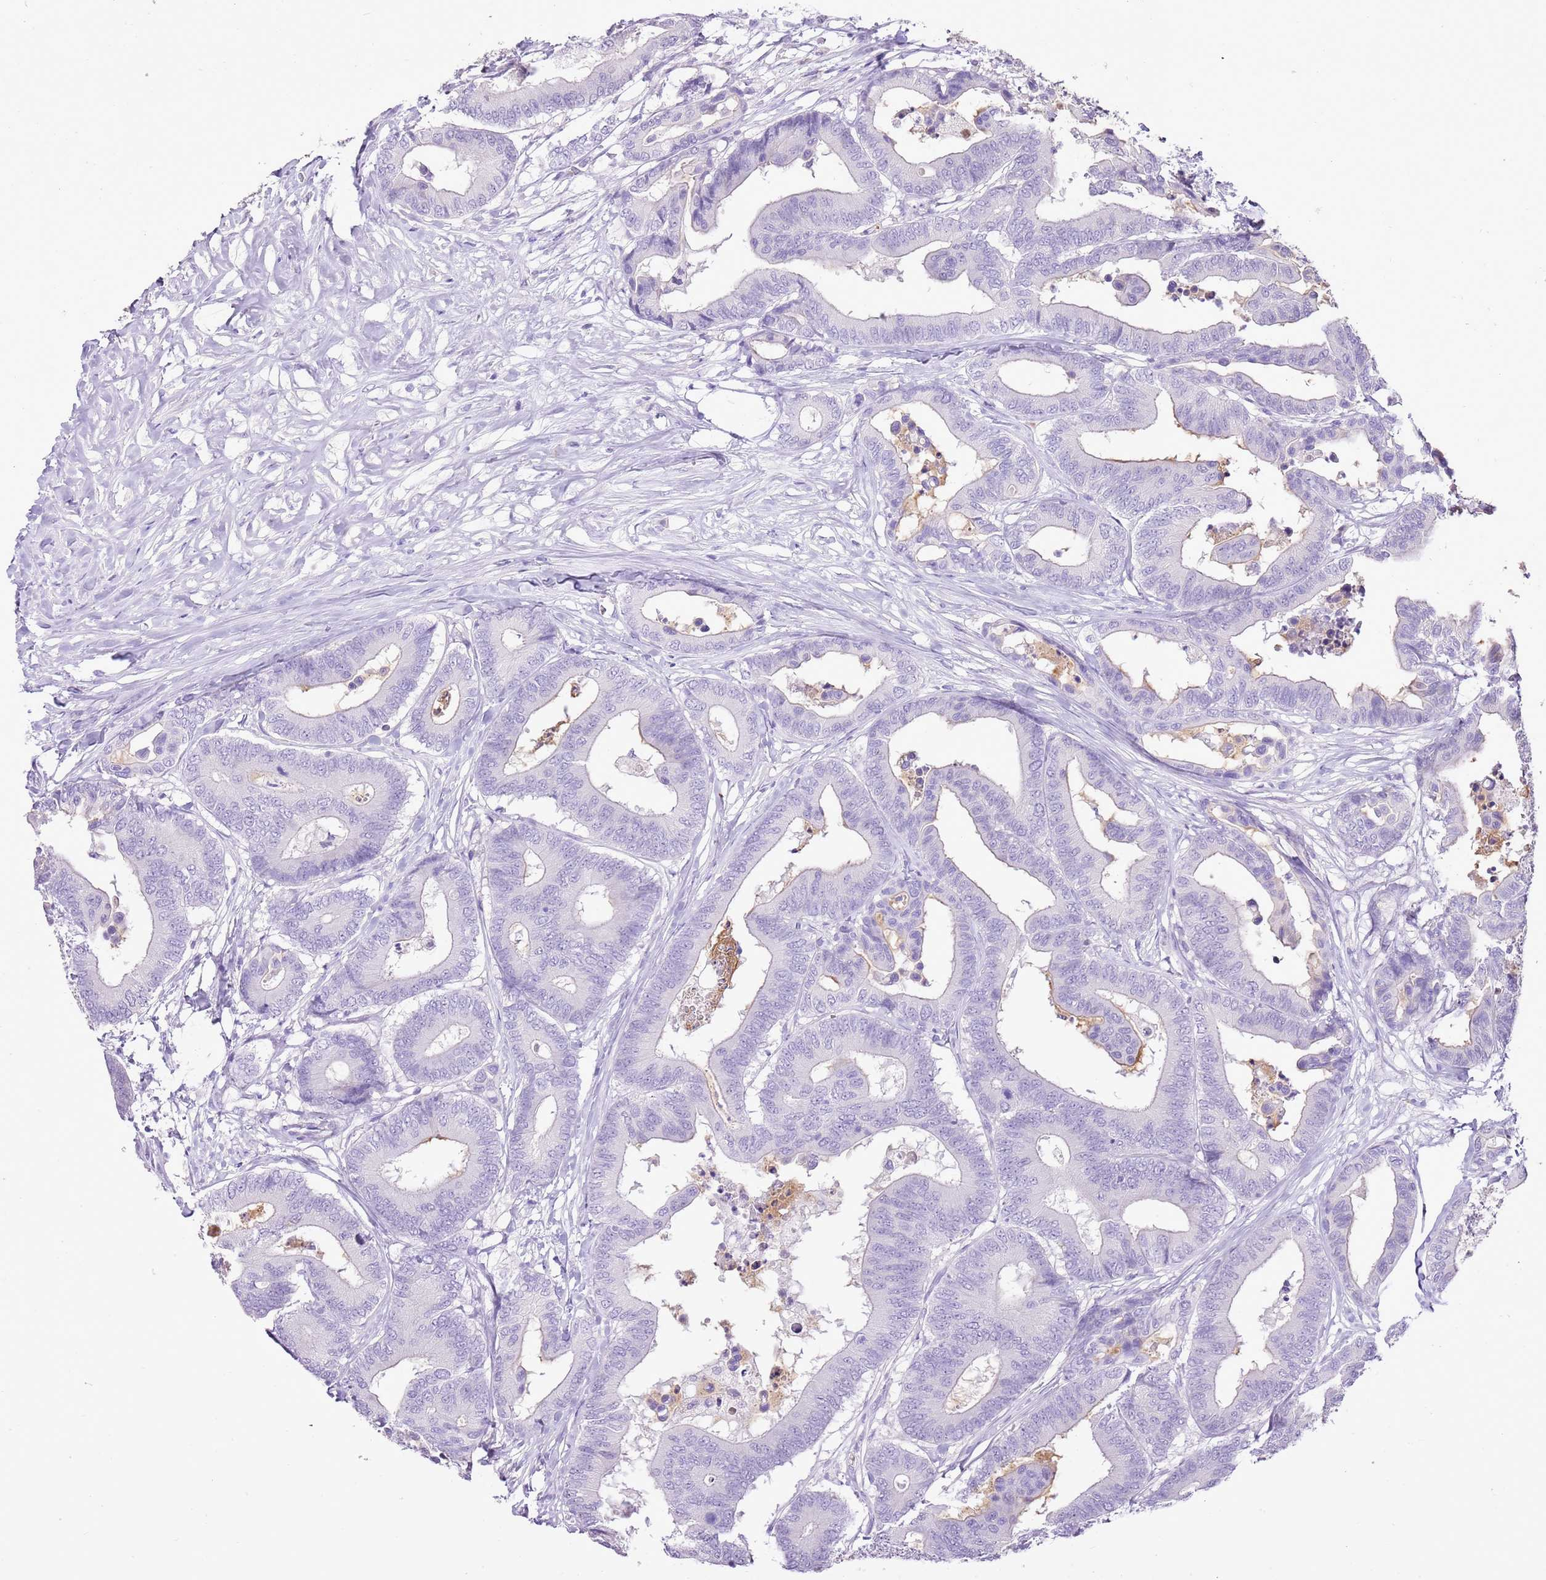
{"staining": {"intensity": "negative", "quantity": "none", "location": "none"}, "tissue": "colorectal cancer", "cell_type": "Tumor cells", "image_type": "cancer", "snomed": [{"axis": "morphology", "description": "Normal tissue, NOS"}, {"axis": "morphology", "description": "Adenocarcinoma, NOS"}, {"axis": "topography", "description": "Colon"}], "caption": "Immunohistochemistry (IHC) micrograph of neoplastic tissue: colorectal cancer stained with DAB (3,3'-diaminobenzidine) exhibits no significant protein positivity in tumor cells. The staining was performed using DAB (3,3'-diaminobenzidine) to visualize the protein expression in brown, while the nuclei were stained in blue with hematoxylin (Magnification: 20x).", "gene": "XPO7", "patient": {"sex": "male", "age": 82}}